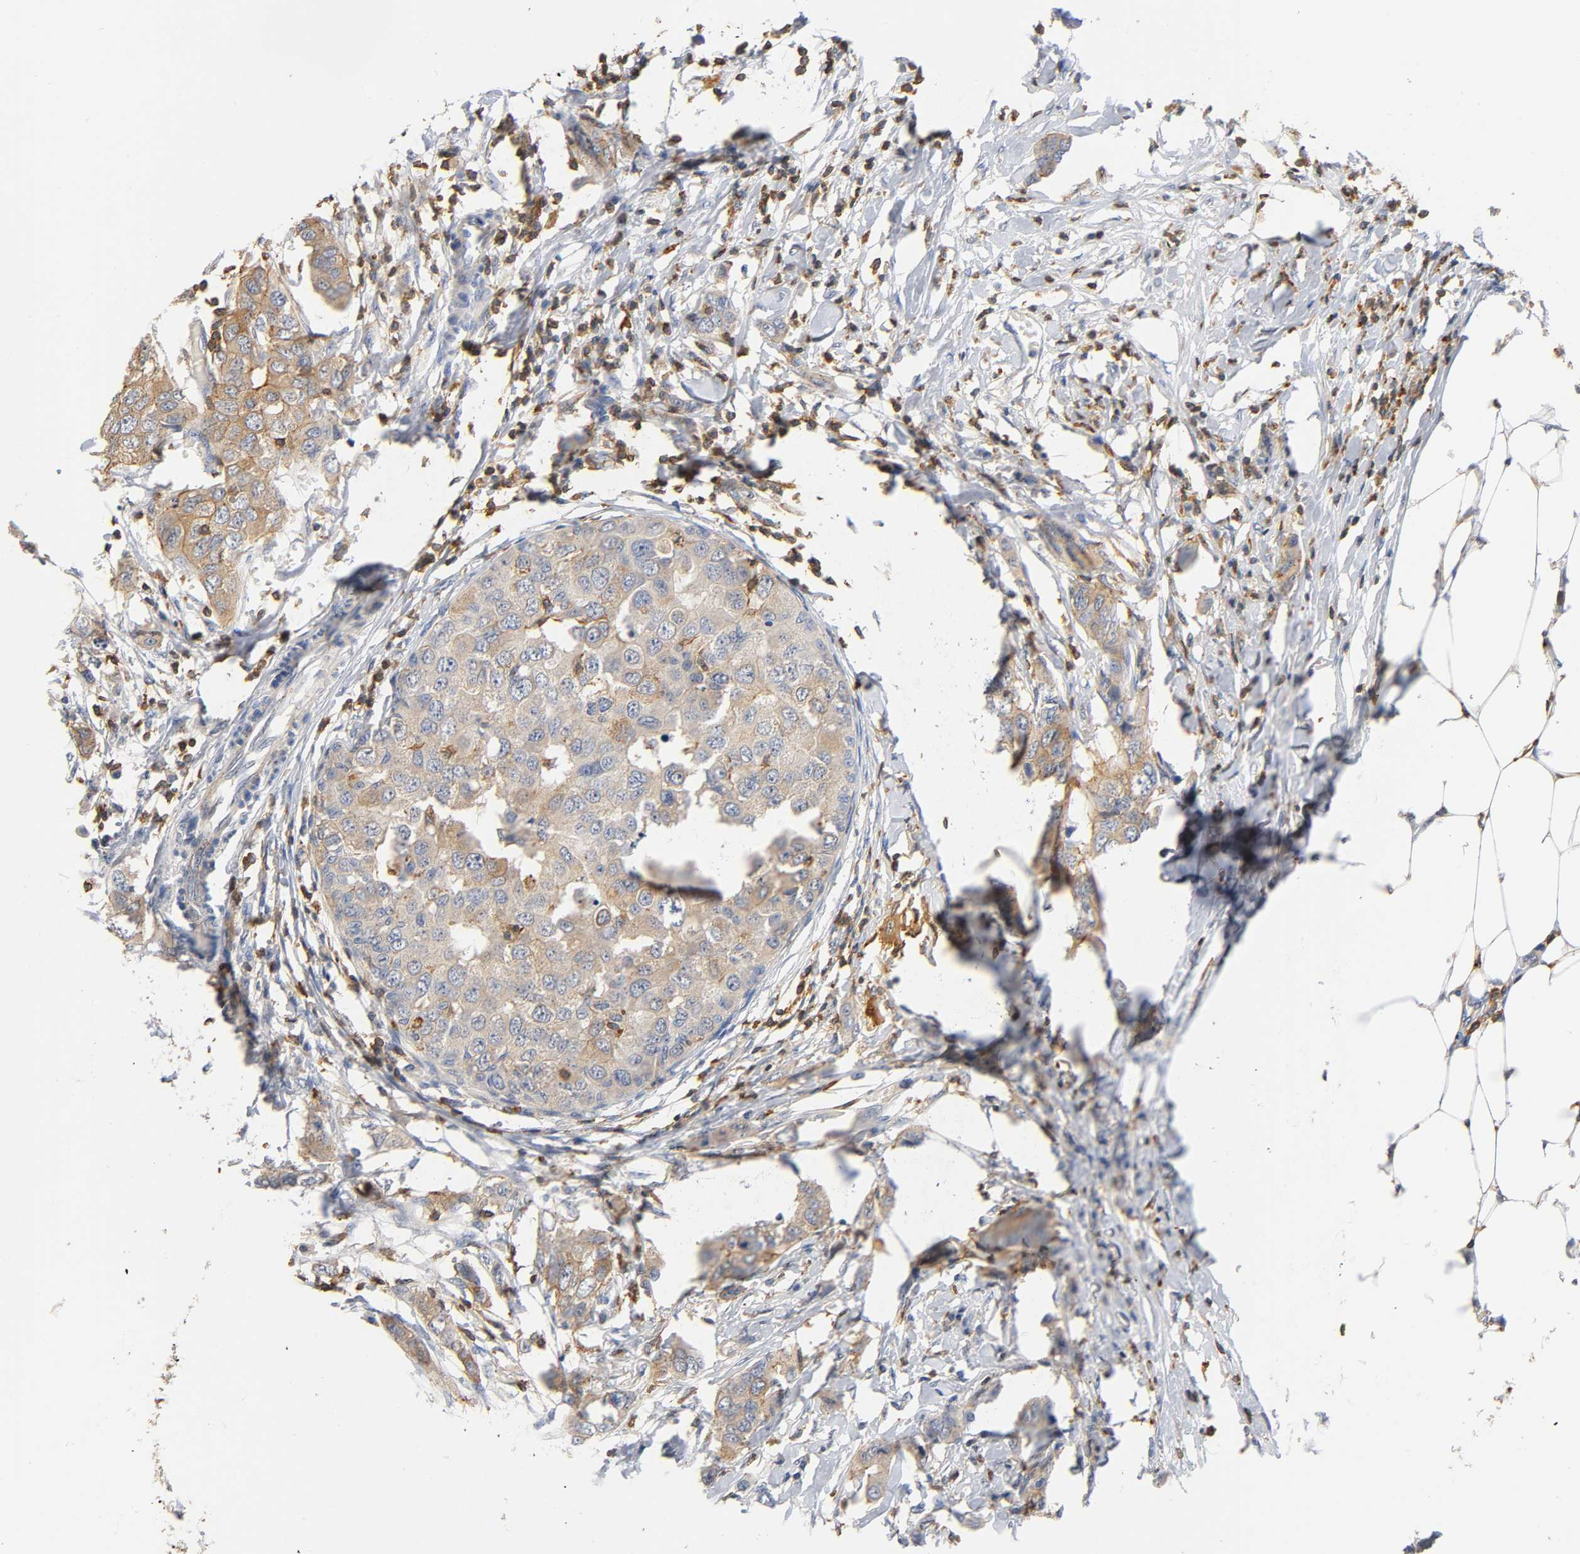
{"staining": {"intensity": "weak", "quantity": ">75%", "location": "cytoplasmic/membranous"}, "tissue": "breast cancer", "cell_type": "Tumor cells", "image_type": "cancer", "snomed": [{"axis": "morphology", "description": "Duct carcinoma"}, {"axis": "topography", "description": "Breast"}], "caption": "Human breast infiltrating ductal carcinoma stained for a protein (brown) exhibits weak cytoplasmic/membranous positive expression in approximately >75% of tumor cells.", "gene": "UCKL1", "patient": {"sex": "female", "age": 50}}